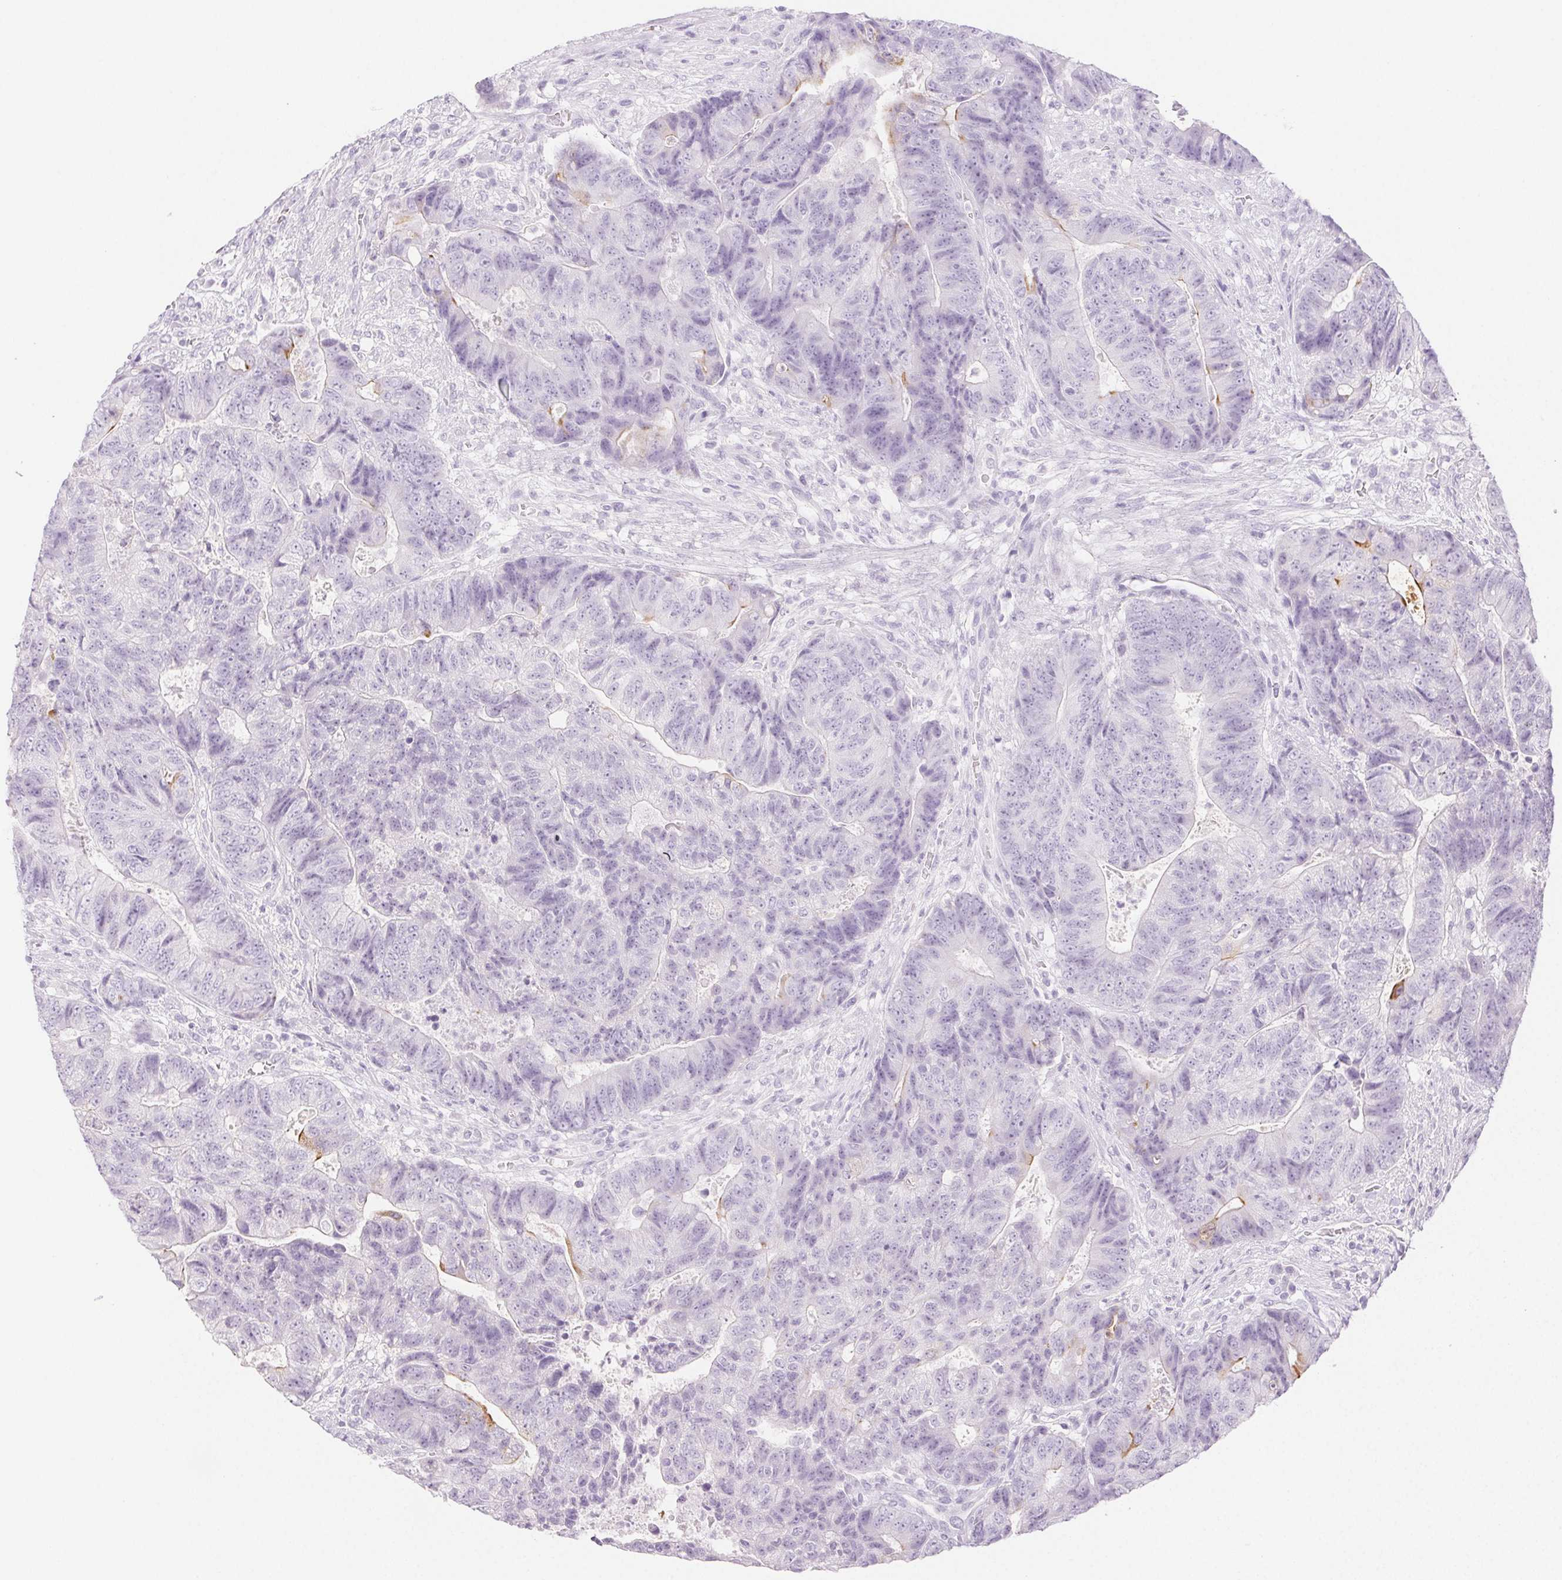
{"staining": {"intensity": "weak", "quantity": "<25%", "location": "cytoplasmic/membranous"}, "tissue": "colorectal cancer", "cell_type": "Tumor cells", "image_type": "cancer", "snomed": [{"axis": "morphology", "description": "Normal tissue, NOS"}, {"axis": "morphology", "description": "Adenocarcinoma, NOS"}, {"axis": "topography", "description": "Colon"}], "caption": "A high-resolution micrograph shows immunohistochemistry (IHC) staining of colorectal cancer (adenocarcinoma), which displays no significant positivity in tumor cells. (Stains: DAB (3,3'-diaminobenzidine) immunohistochemistry (IHC) with hematoxylin counter stain, Microscopy: brightfield microscopy at high magnification).", "gene": "PI3", "patient": {"sex": "female", "age": 48}}